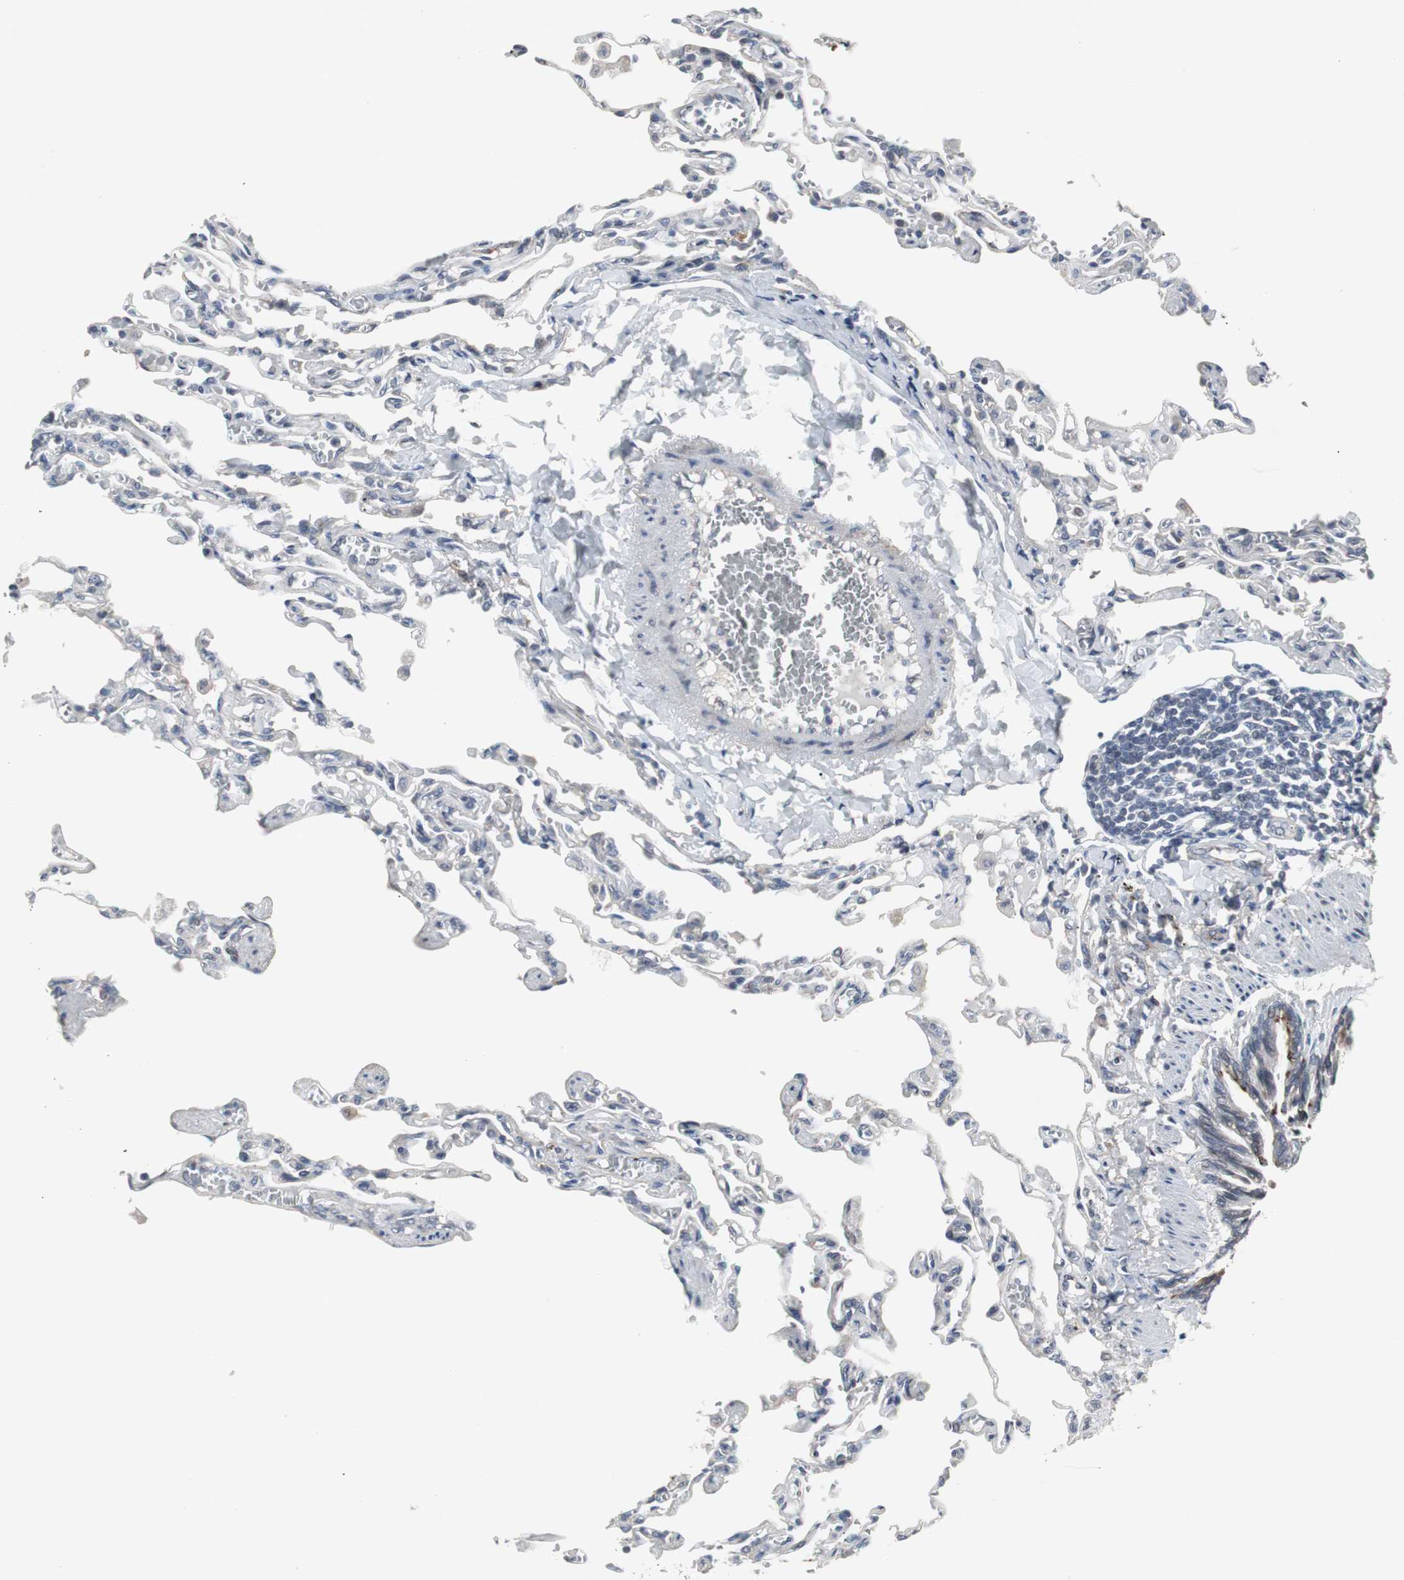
{"staining": {"intensity": "weak", "quantity": "<25%", "location": "cytoplasmic/membranous"}, "tissue": "lung", "cell_type": "Alveolar cells", "image_type": "normal", "snomed": [{"axis": "morphology", "description": "Normal tissue, NOS"}, {"axis": "topography", "description": "Lung"}], "caption": "Histopathology image shows no protein staining in alveolar cells of normal lung. Brightfield microscopy of immunohistochemistry (IHC) stained with DAB (3,3'-diaminobenzidine) (brown) and hematoxylin (blue), captured at high magnification.", "gene": "GBA1", "patient": {"sex": "male", "age": 21}}